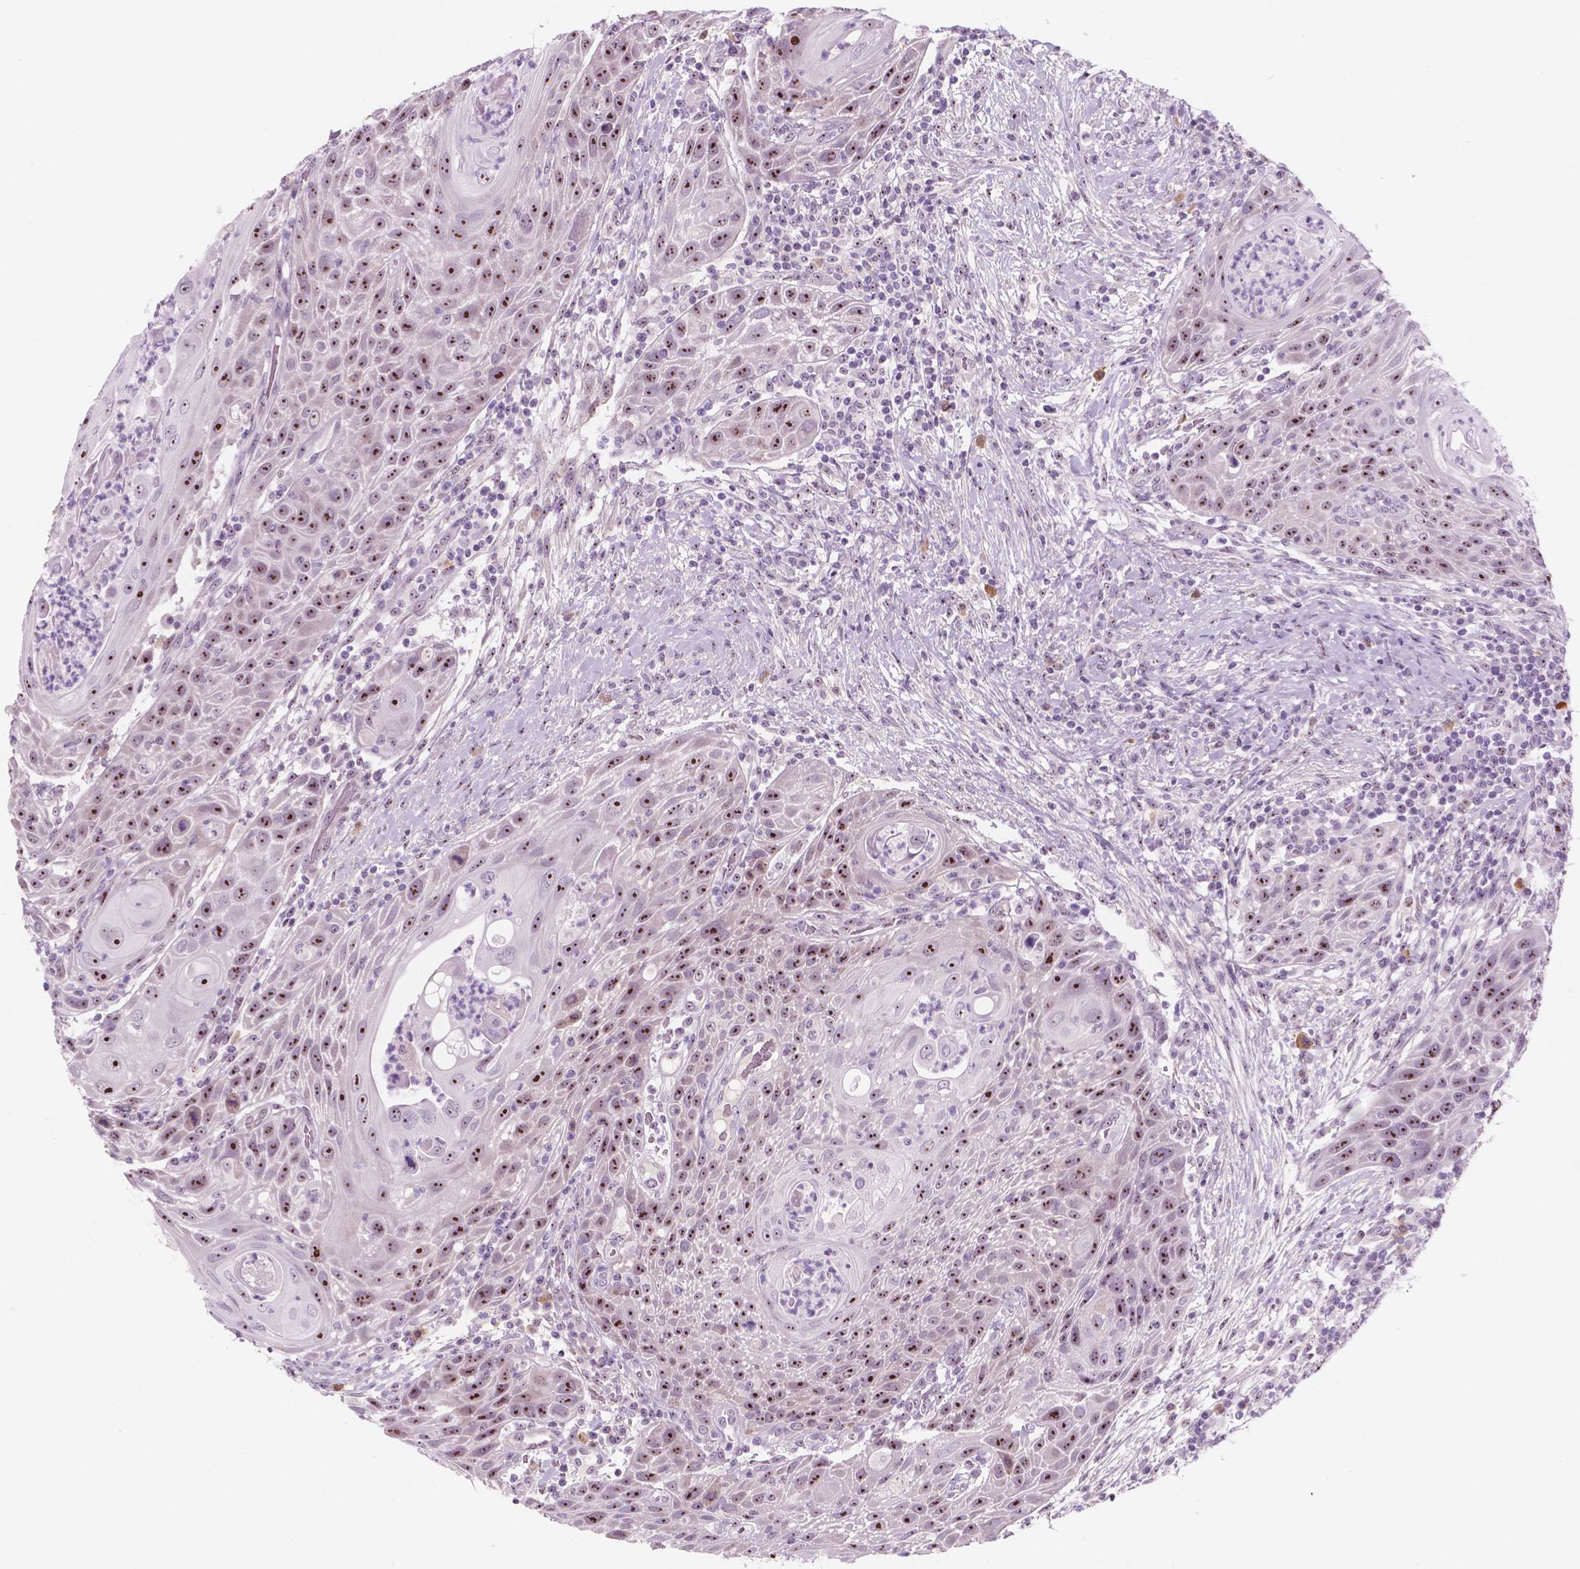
{"staining": {"intensity": "strong", "quantity": ">75%", "location": "nuclear"}, "tissue": "head and neck cancer", "cell_type": "Tumor cells", "image_type": "cancer", "snomed": [{"axis": "morphology", "description": "Squamous cell carcinoma, NOS"}, {"axis": "topography", "description": "Head-Neck"}], "caption": "This is a photomicrograph of immunohistochemistry (IHC) staining of head and neck squamous cell carcinoma, which shows strong expression in the nuclear of tumor cells.", "gene": "ZNF853", "patient": {"sex": "male", "age": 69}}